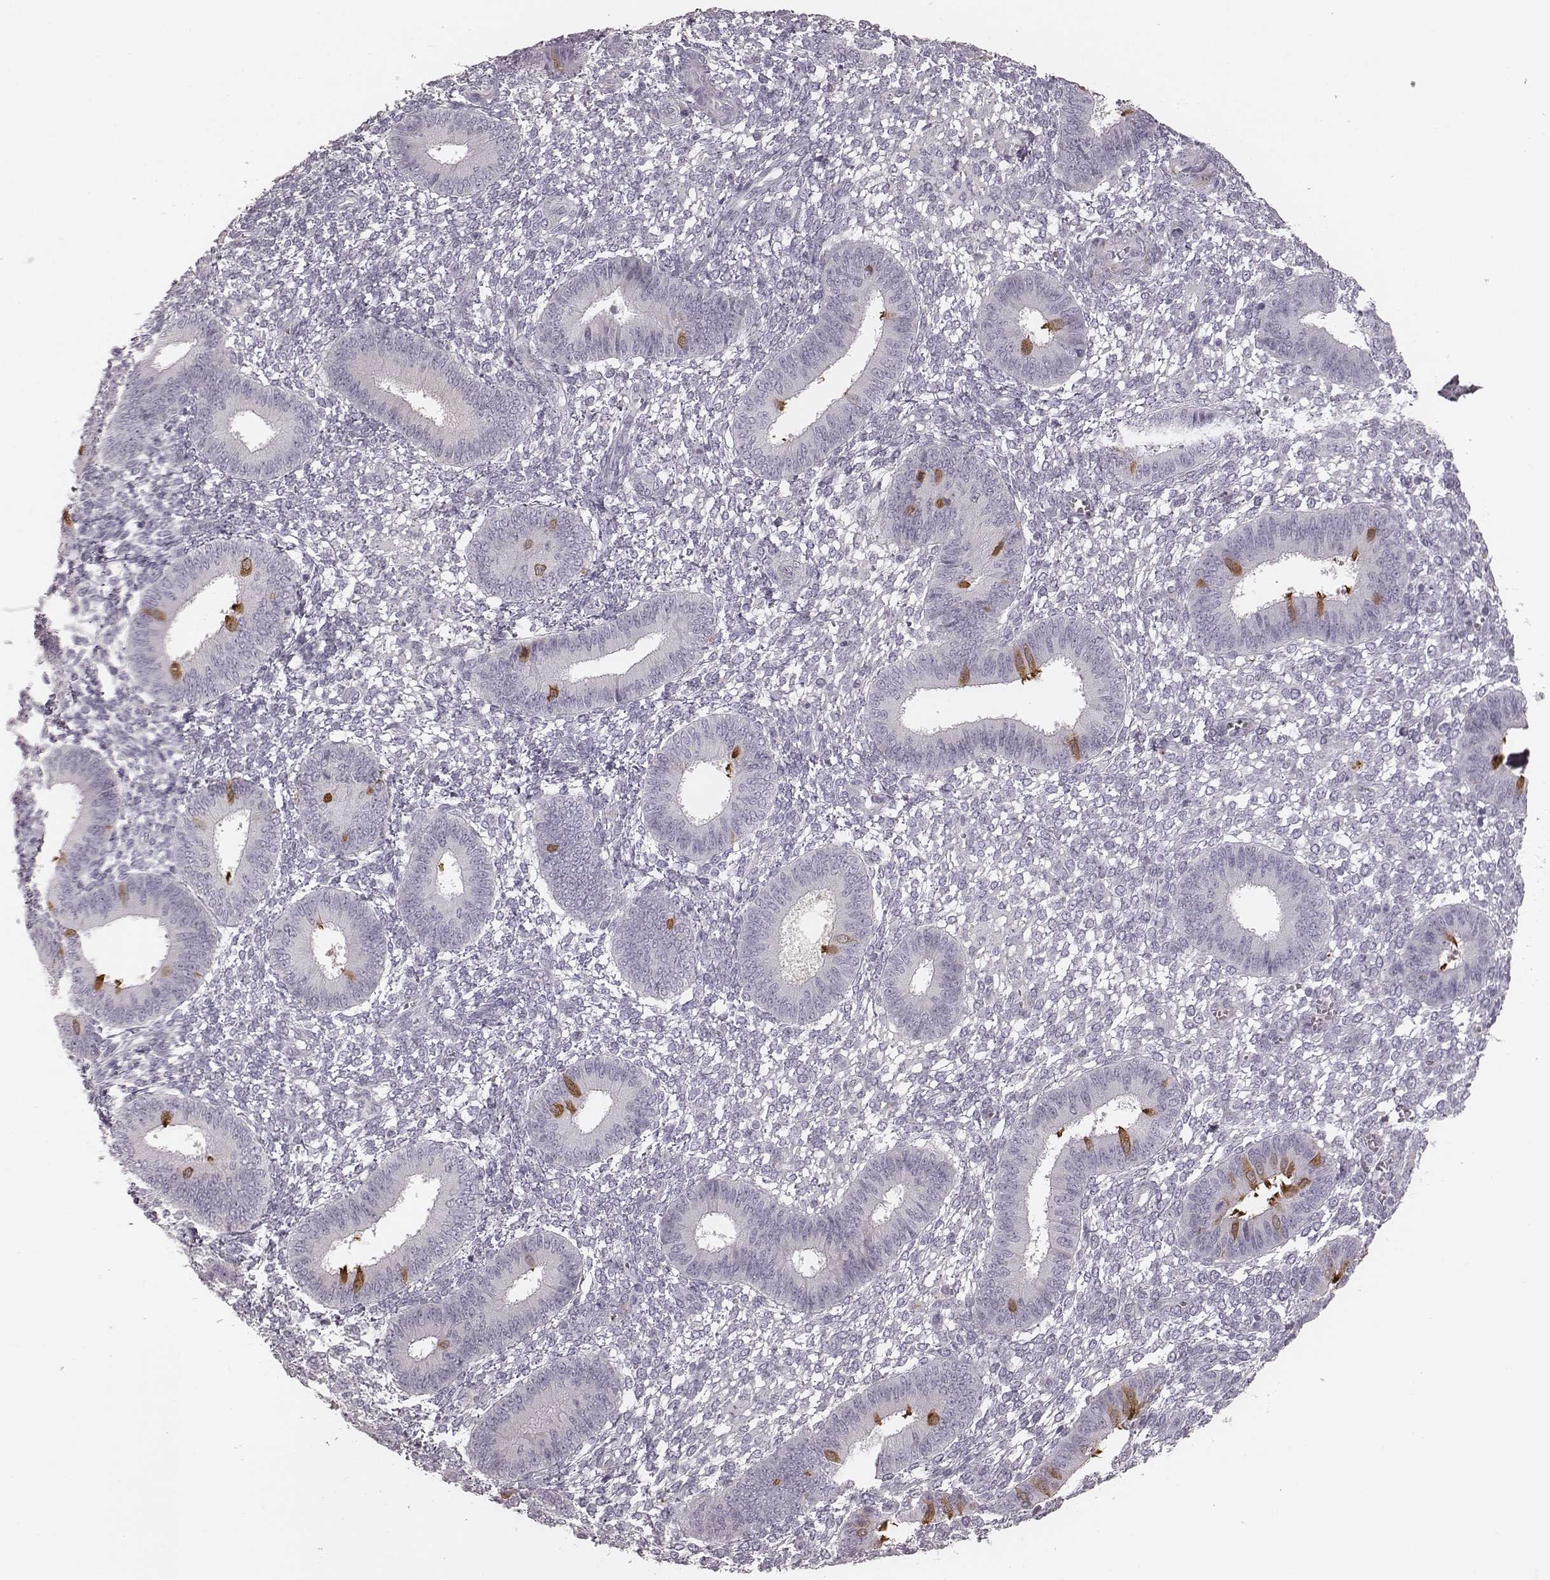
{"staining": {"intensity": "negative", "quantity": "none", "location": "none"}, "tissue": "endometrium", "cell_type": "Cells in endometrial stroma", "image_type": "normal", "snomed": [{"axis": "morphology", "description": "Normal tissue, NOS"}, {"axis": "topography", "description": "Endometrium"}], "caption": "Immunohistochemistry histopathology image of unremarkable human endometrium stained for a protein (brown), which demonstrates no positivity in cells in endometrial stroma.", "gene": "SPA17", "patient": {"sex": "female", "age": 42}}